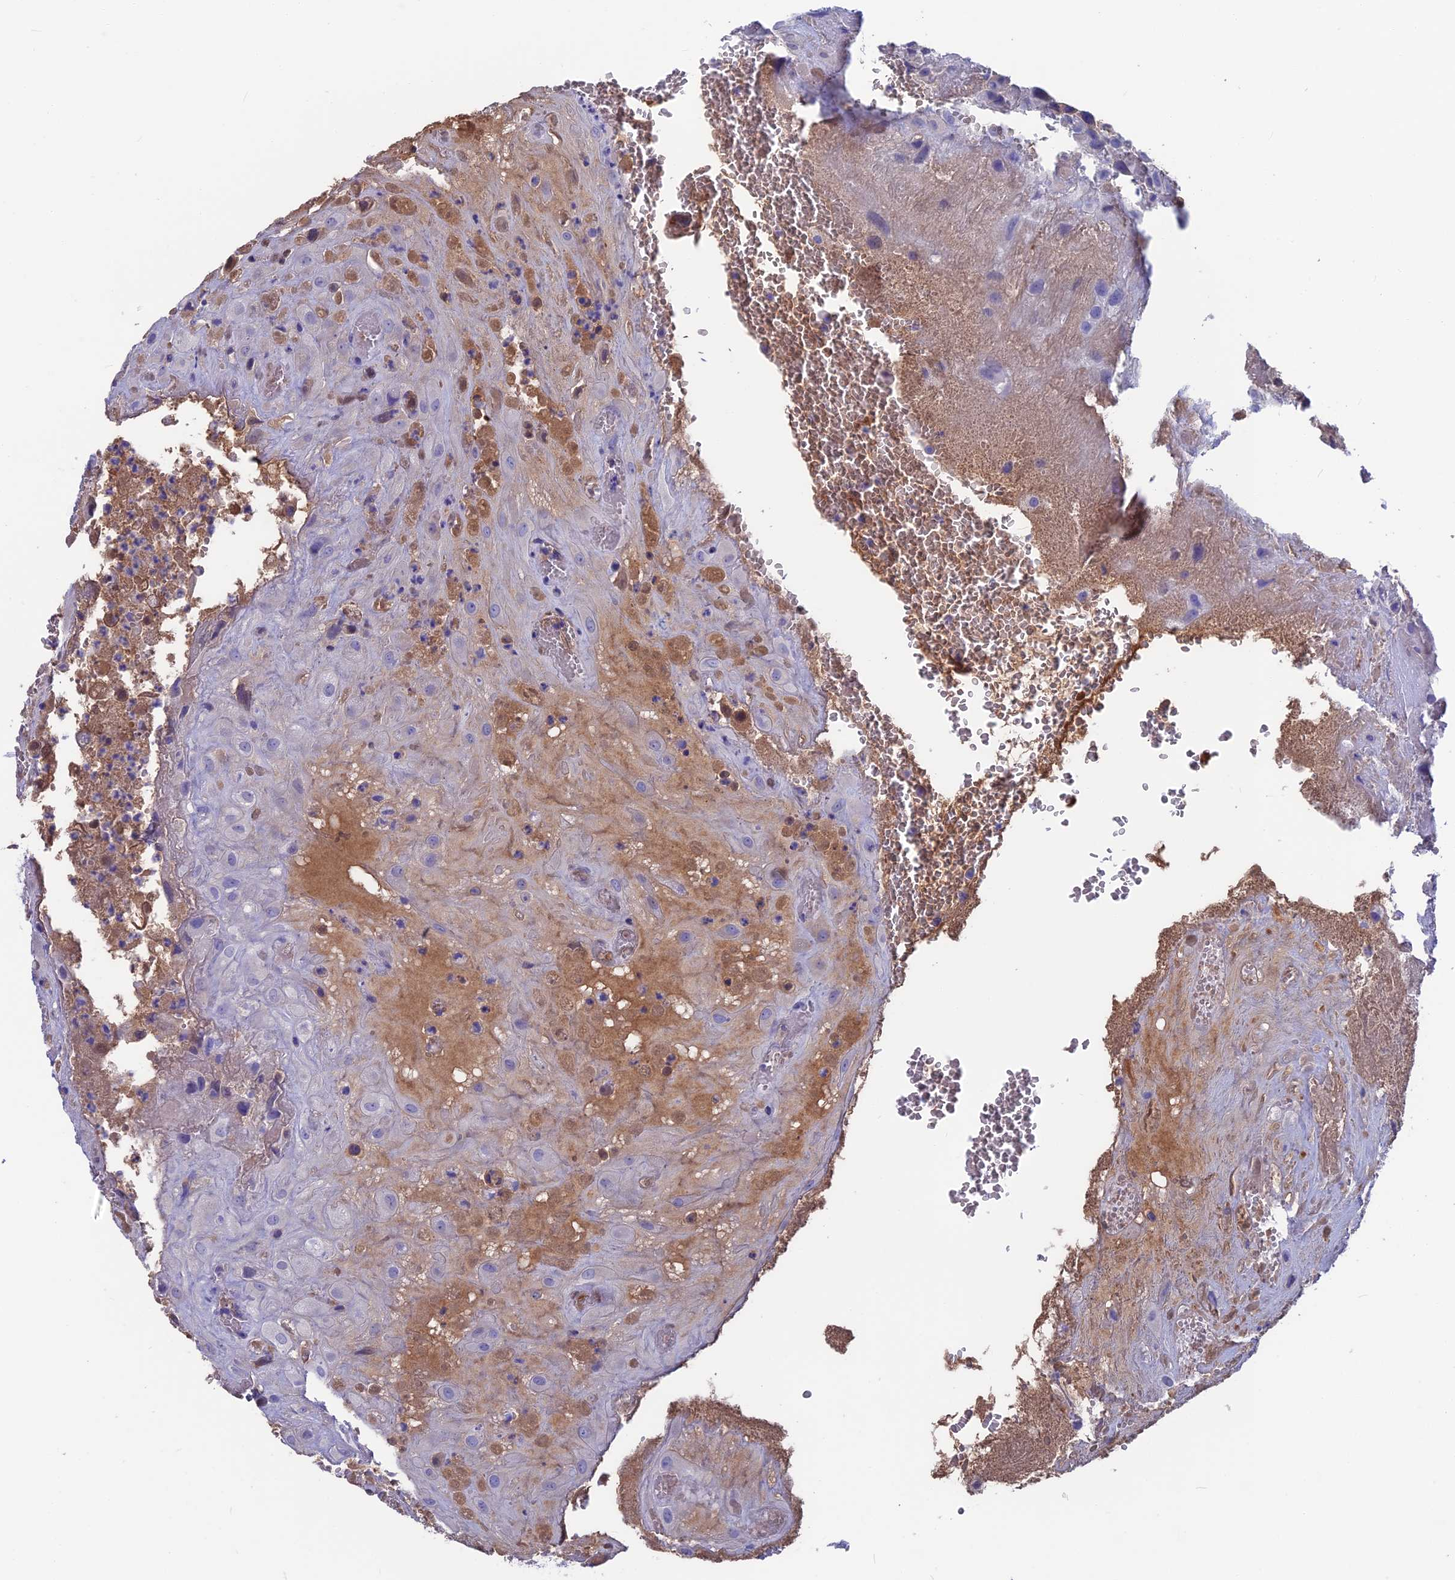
{"staining": {"intensity": "negative", "quantity": "none", "location": "none"}, "tissue": "placenta", "cell_type": "Decidual cells", "image_type": "normal", "snomed": [{"axis": "morphology", "description": "Normal tissue, NOS"}, {"axis": "topography", "description": "Placenta"}], "caption": "High power microscopy image of an IHC micrograph of benign placenta, revealing no significant expression in decidual cells.", "gene": "SNAP91", "patient": {"sex": "female", "age": 35}}